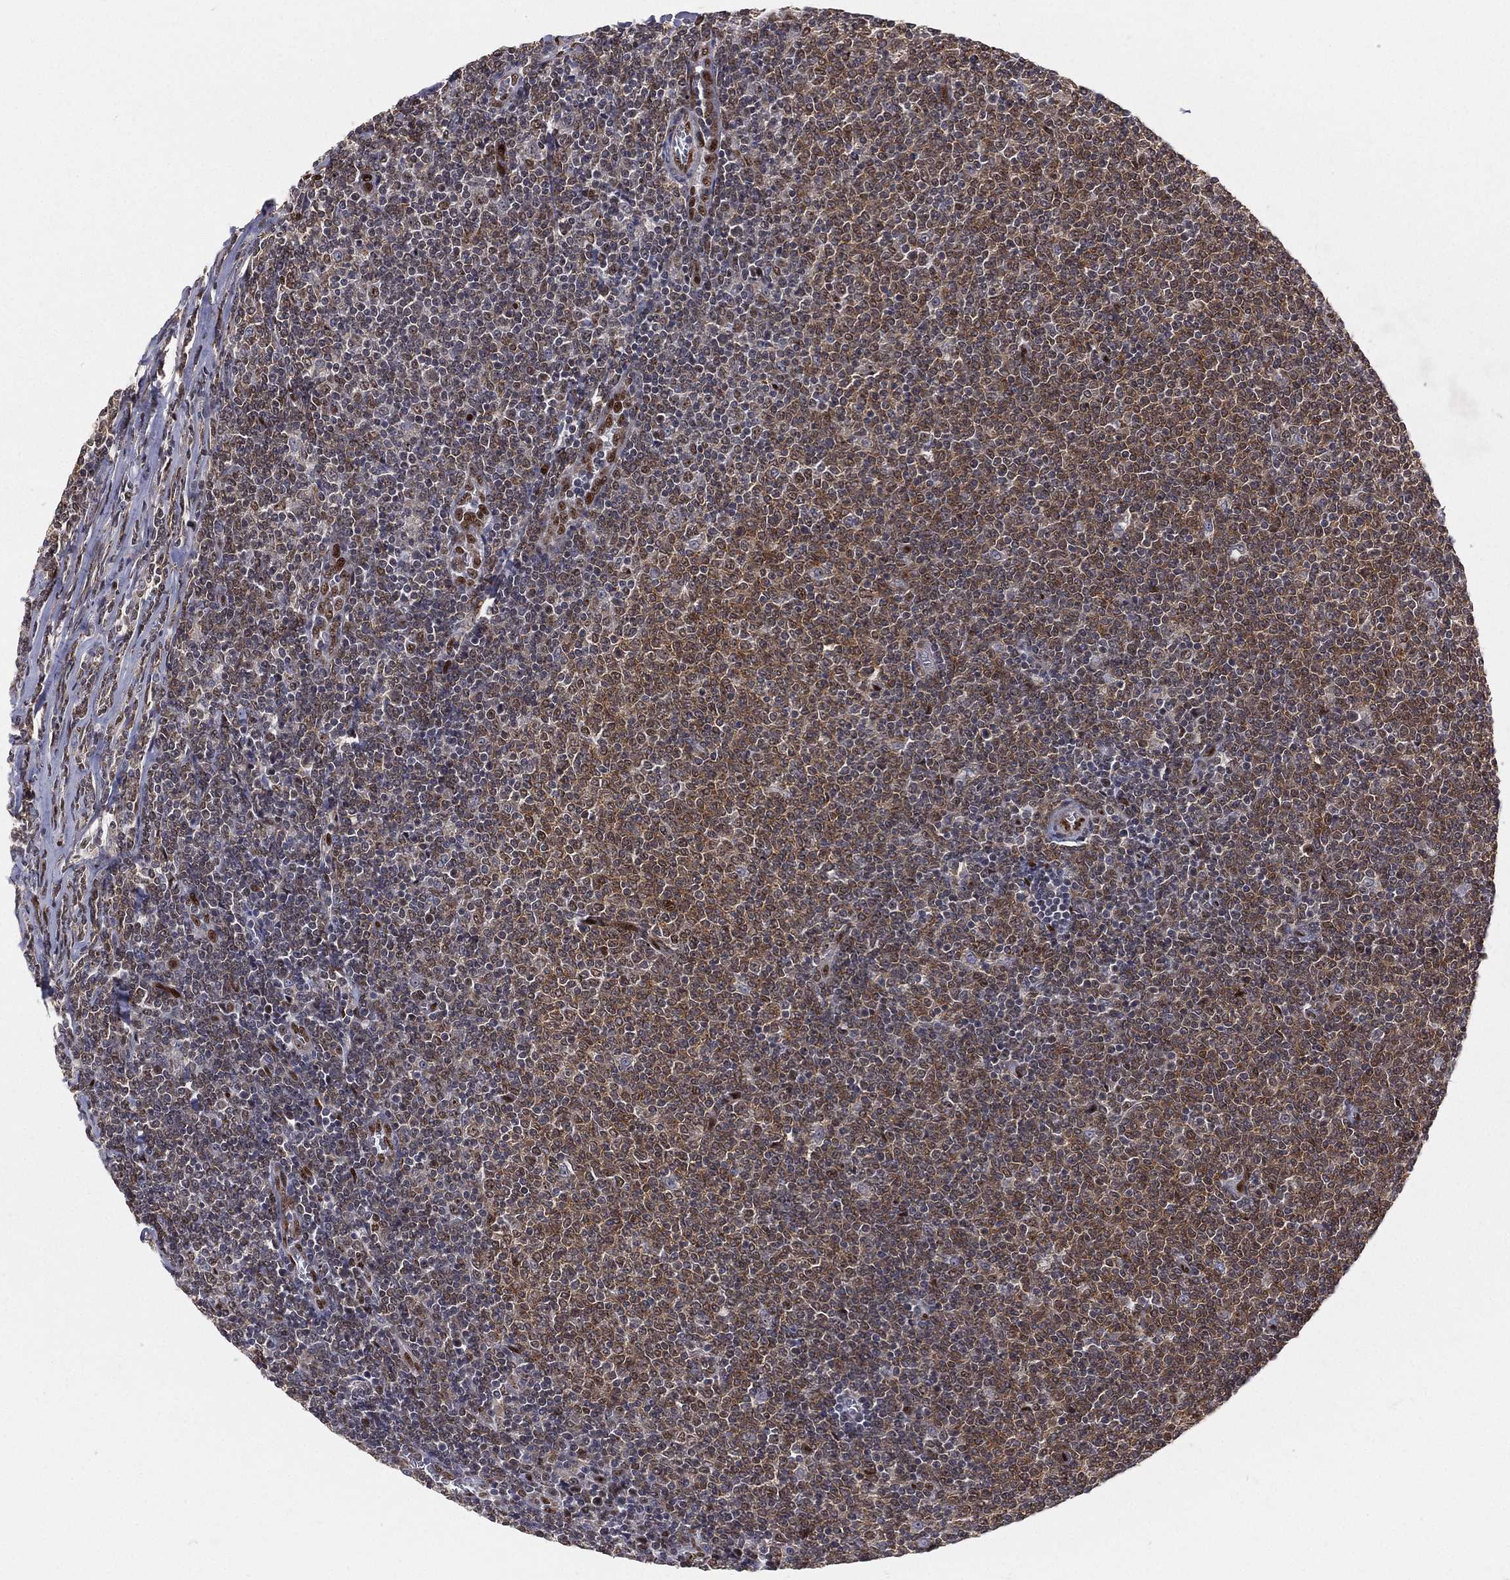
{"staining": {"intensity": "moderate", "quantity": "25%-75%", "location": "cytoplasmic/membranous"}, "tissue": "lymphoma", "cell_type": "Tumor cells", "image_type": "cancer", "snomed": [{"axis": "morphology", "description": "Malignant lymphoma, non-Hodgkin's type, Low grade"}, {"axis": "topography", "description": "Lymph node"}], "caption": "Low-grade malignant lymphoma, non-Hodgkin's type stained with a brown dye displays moderate cytoplasmic/membranous positive positivity in about 25%-75% of tumor cells.", "gene": "ZEB1", "patient": {"sex": "male", "age": 52}}